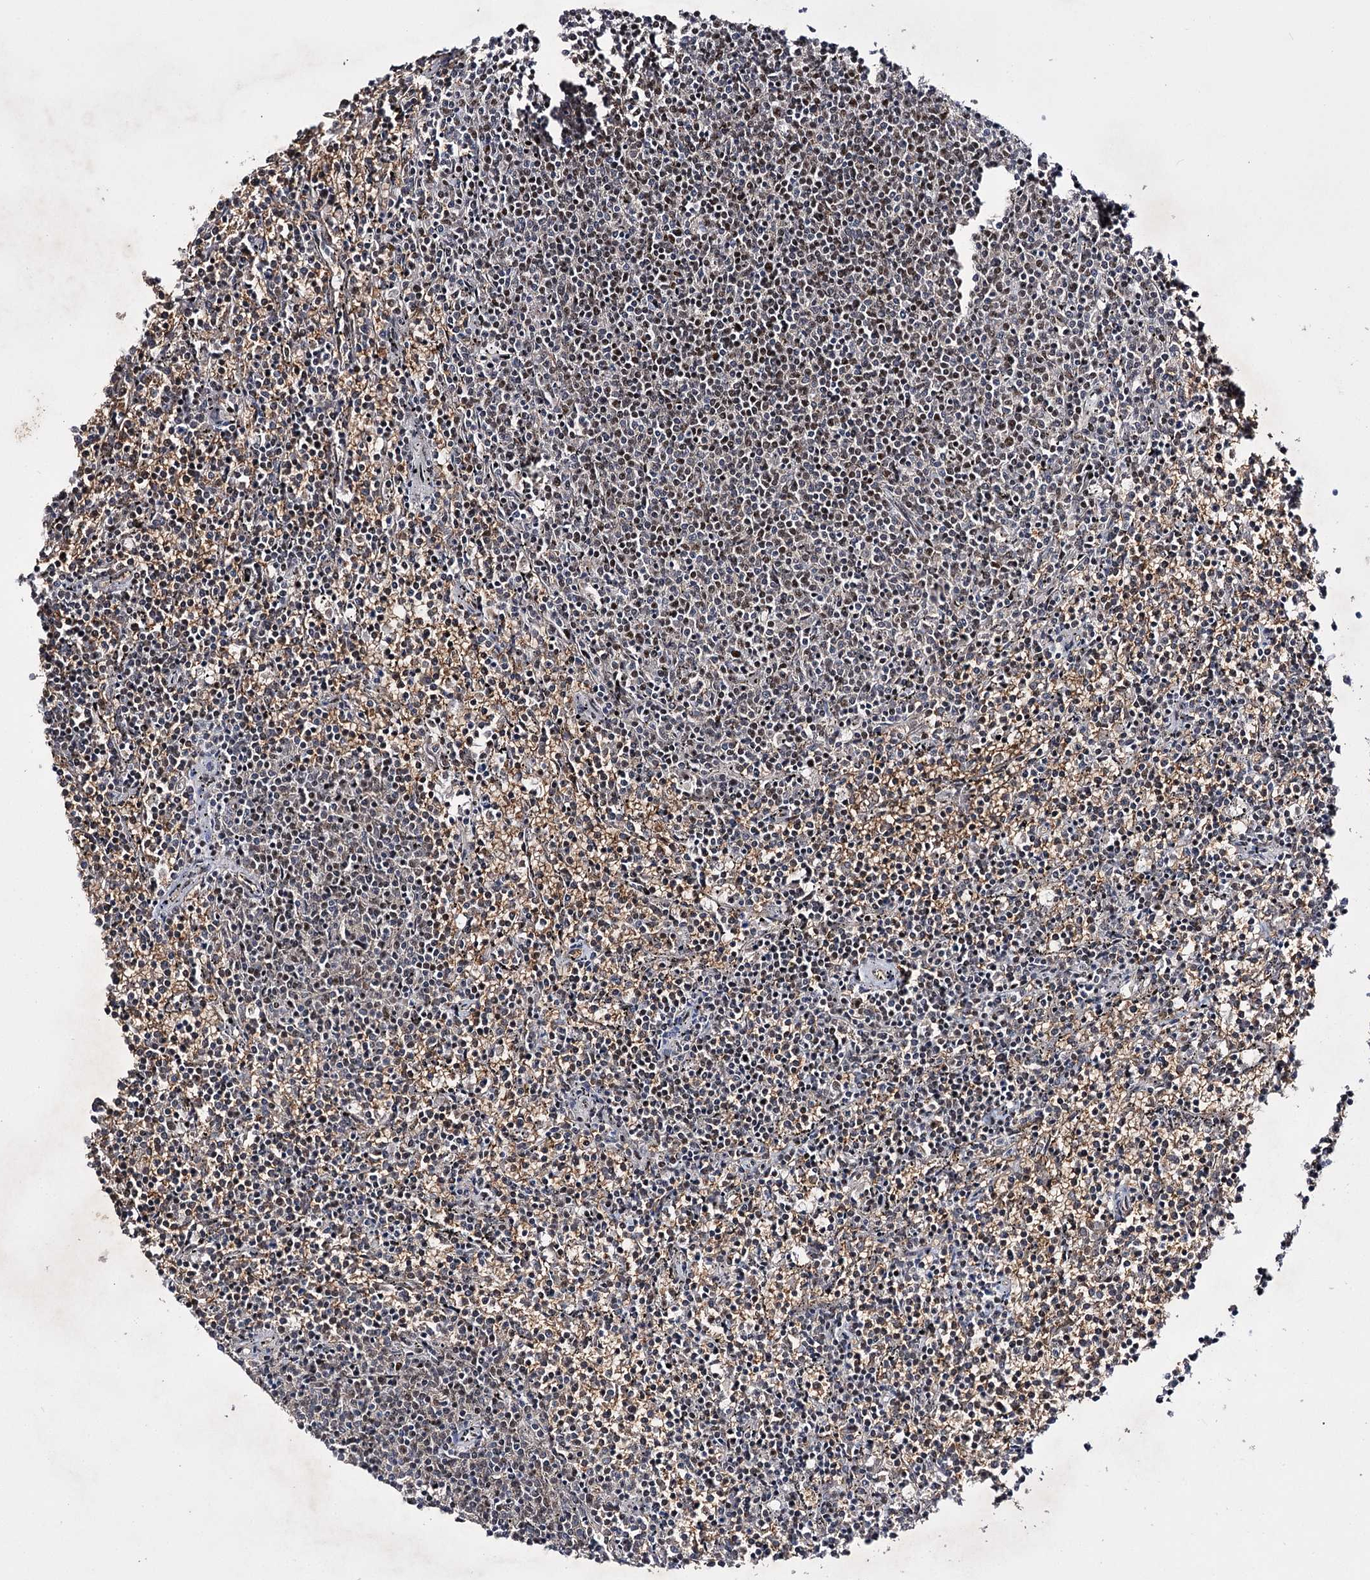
{"staining": {"intensity": "moderate", "quantity": "<25%", "location": "nuclear"}, "tissue": "lymphoma", "cell_type": "Tumor cells", "image_type": "cancer", "snomed": [{"axis": "morphology", "description": "Malignant lymphoma, non-Hodgkin's type, Low grade"}, {"axis": "topography", "description": "Spleen"}], "caption": "Immunohistochemical staining of malignant lymphoma, non-Hodgkin's type (low-grade) displays moderate nuclear protein expression in about <25% of tumor cells.", "gene": "PRPF40A", "patient": {"sex": "female", "age": 50}}